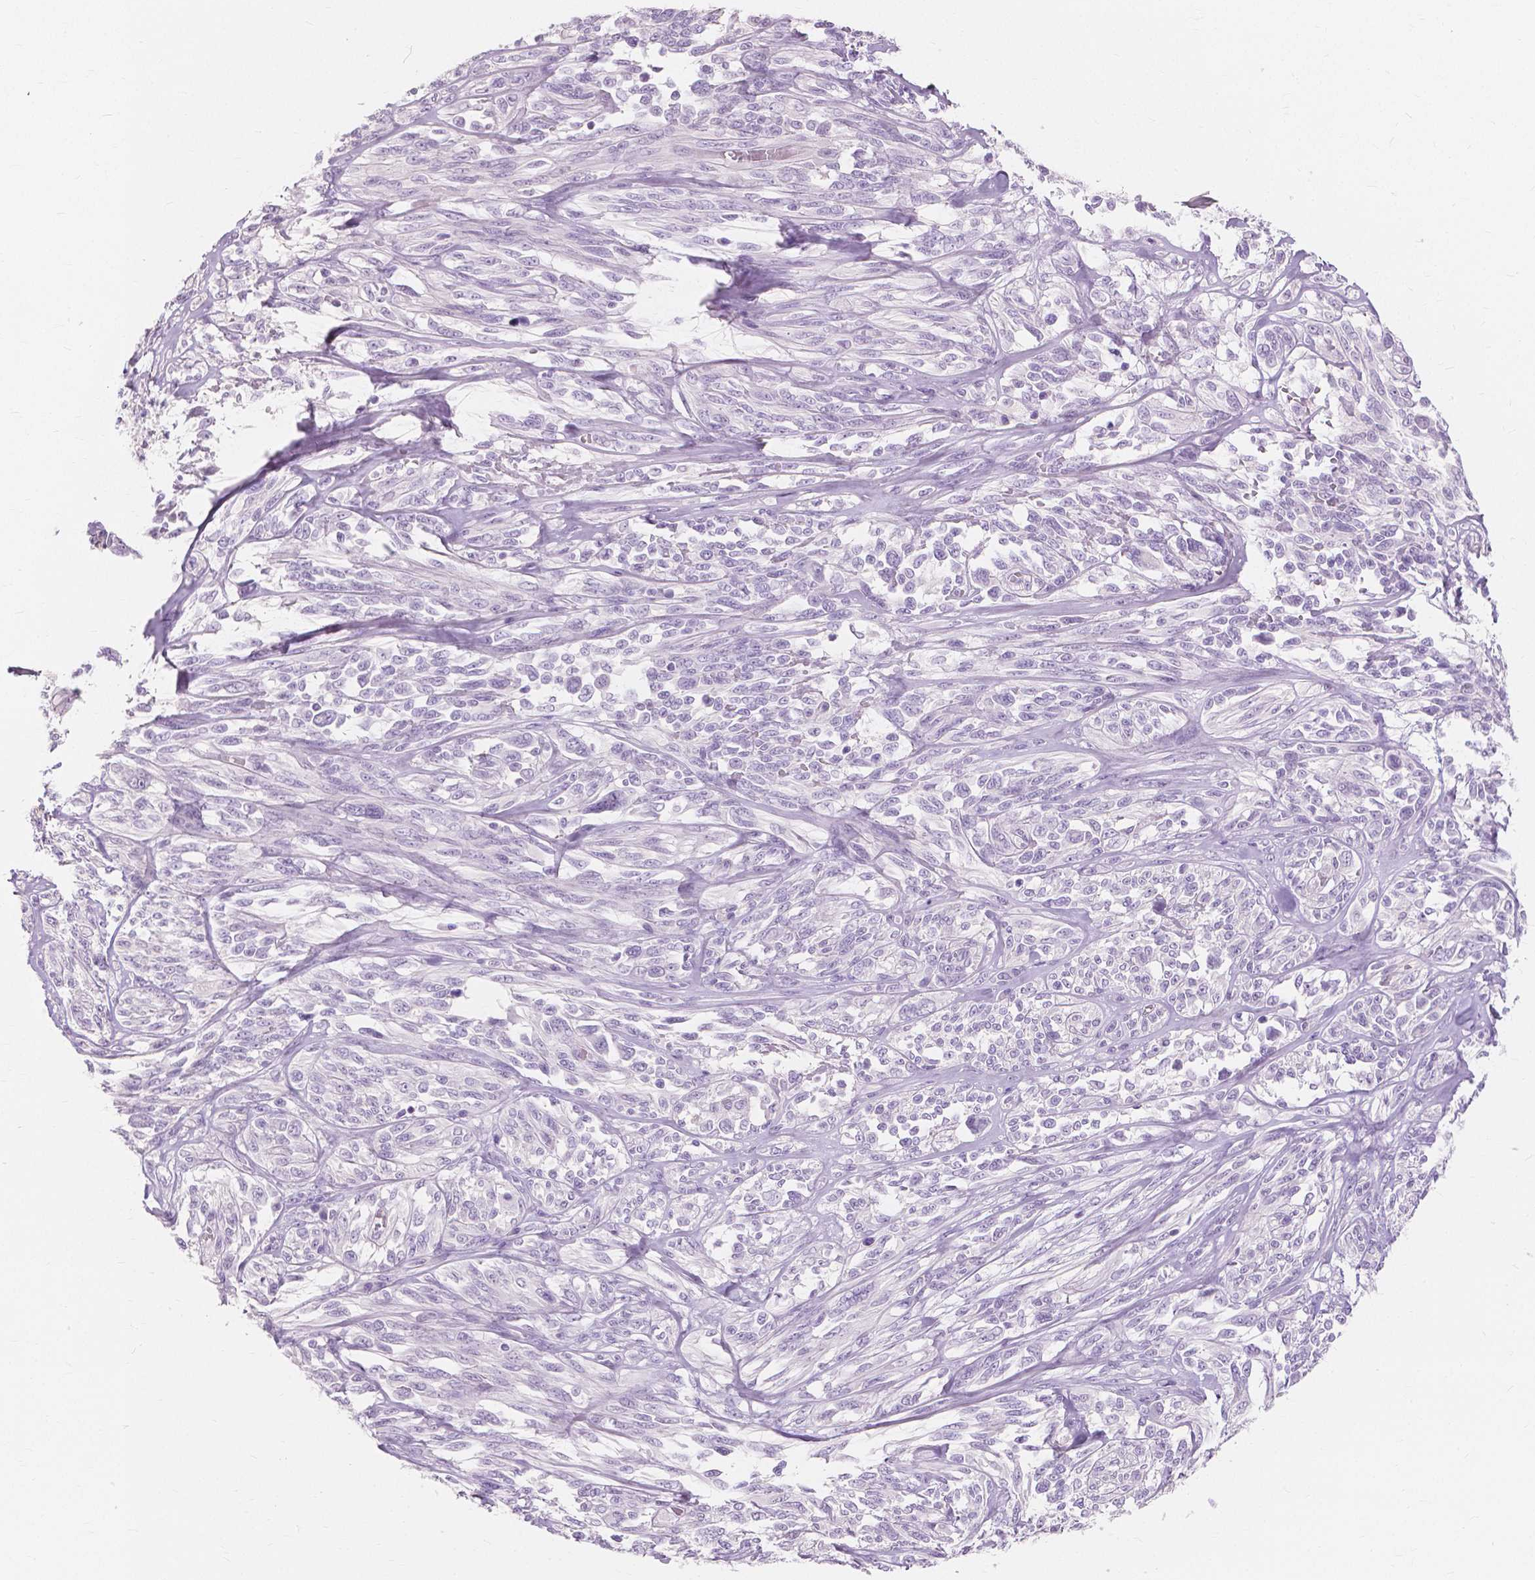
{"staining": {"intensity": "negative", "quantity": "none", "location": "none"}, "tissue": "melanoma", "cell_type": "Tumor cells", "image_type": "cancer", "snomed": [{"axis": "morphology", "description": "Malignant melanoma, NOS"}, {"axis": "topography", "description": "Skin"}], "caption": "Tumor cells are negative for protein expression in human malignant melanoma. Brightfield microscopy of IHC stained with DAB (brown) and hematoxylin (blue), captured at high magnification.", "gene": "MUC12", "patient": {"sex": "female", "age": 91}}